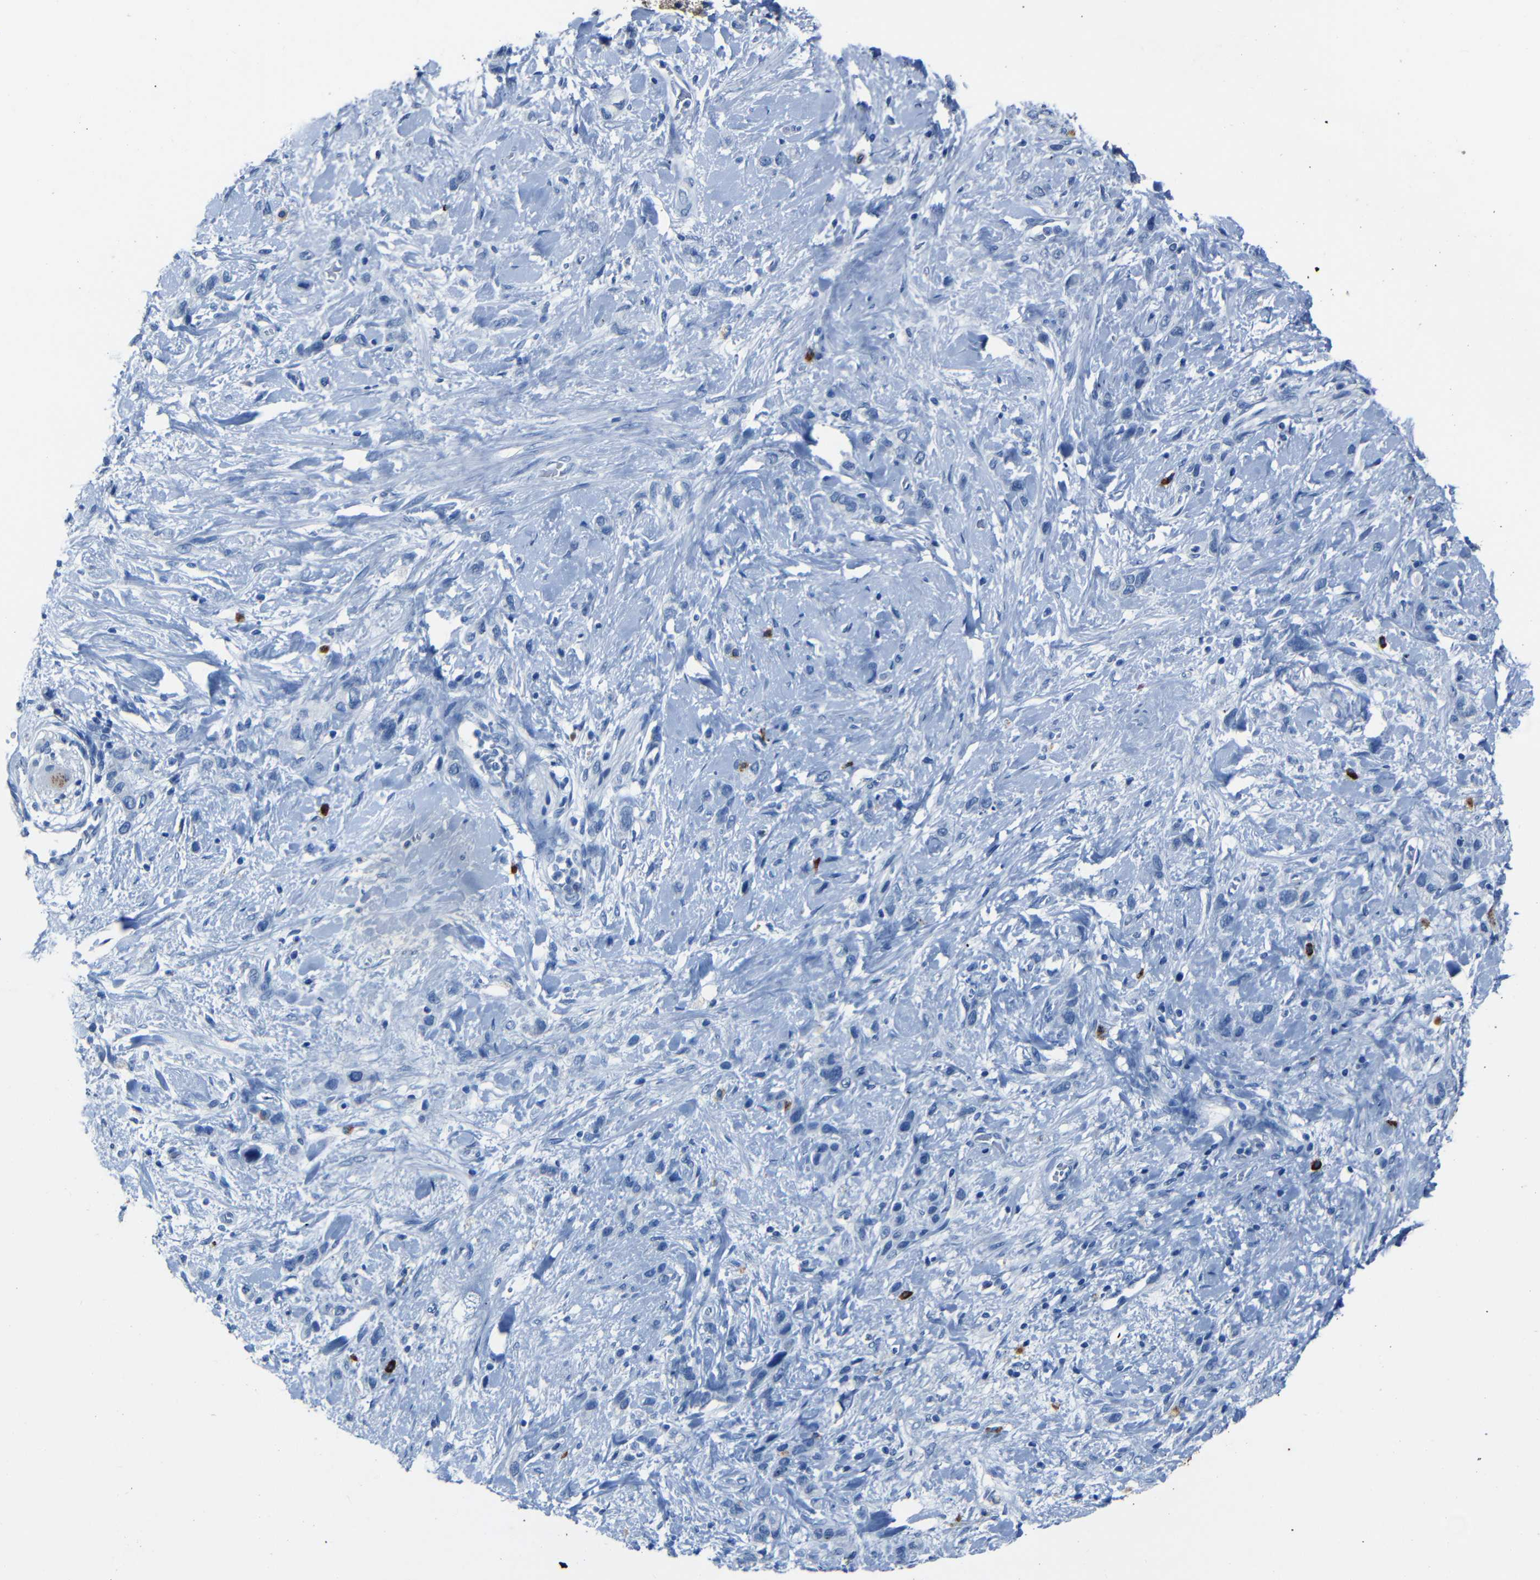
{"staining": {"intensity": "negative", "quantity": "none", "location": "none"}, "tissue": "stomach cancer", "cell_type": "Tumor cells", "image_type": "cancer", "snomed": [{"axis": "morphology", "description": "Adenocarcinoma, NOS"}, {"axis": "morphology", "description": "Adenocarcinoma, High grade"}, {"axis": "topography", "description": "Stomach, upper"}, {"axis": "topography", "description": "Stomach, lower"}], "caption": "A micrograph of human high-grade adenocarcinoma (stomach) is negative for staining in tumor cells.", "gene": "CLDN11", "patient": {"sex": "female", "age": 65}}